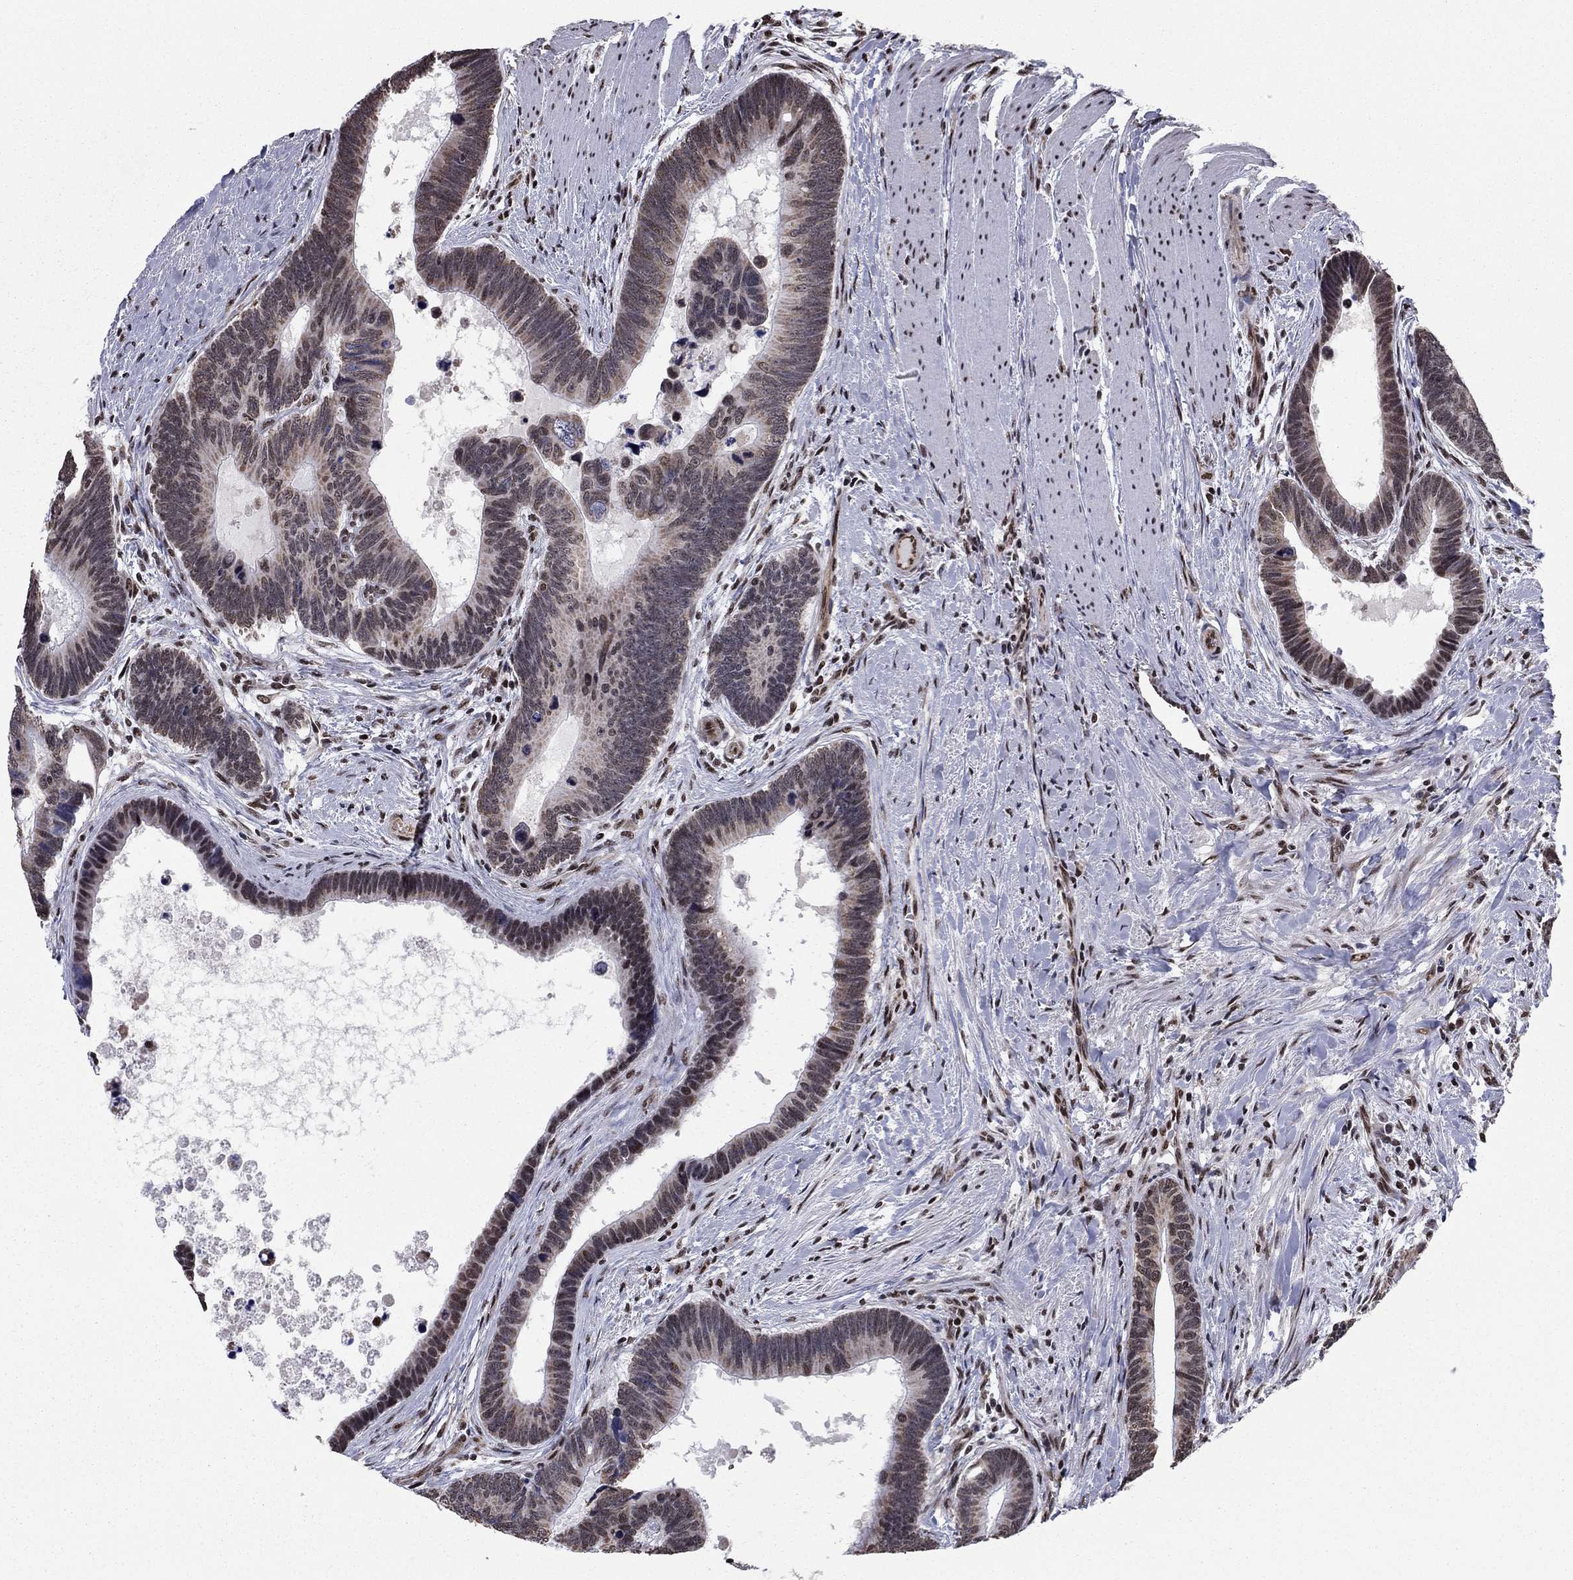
{"staining": {"intensity": "moderate", "quantity": "<25%", "location": "nuclear"}, "tissue": "colorectal cancer", "cell_type": "Tumor cells", "image_type": "cancer", "snomed": [{"axis": "morphology", "description": "Adenocarcinoma, NOS"}, {"axis": "topography", "description": "Colon"}], "caption": "IHC photomicrograph of colorectal cancer (adenocarcinoma) stained for a protein (brown), which displays low levels of moderate nuclear staining in about <25% of tumor cells.", "gene": "N4BP2", "patient": {"sex": "female", "age": 77}}